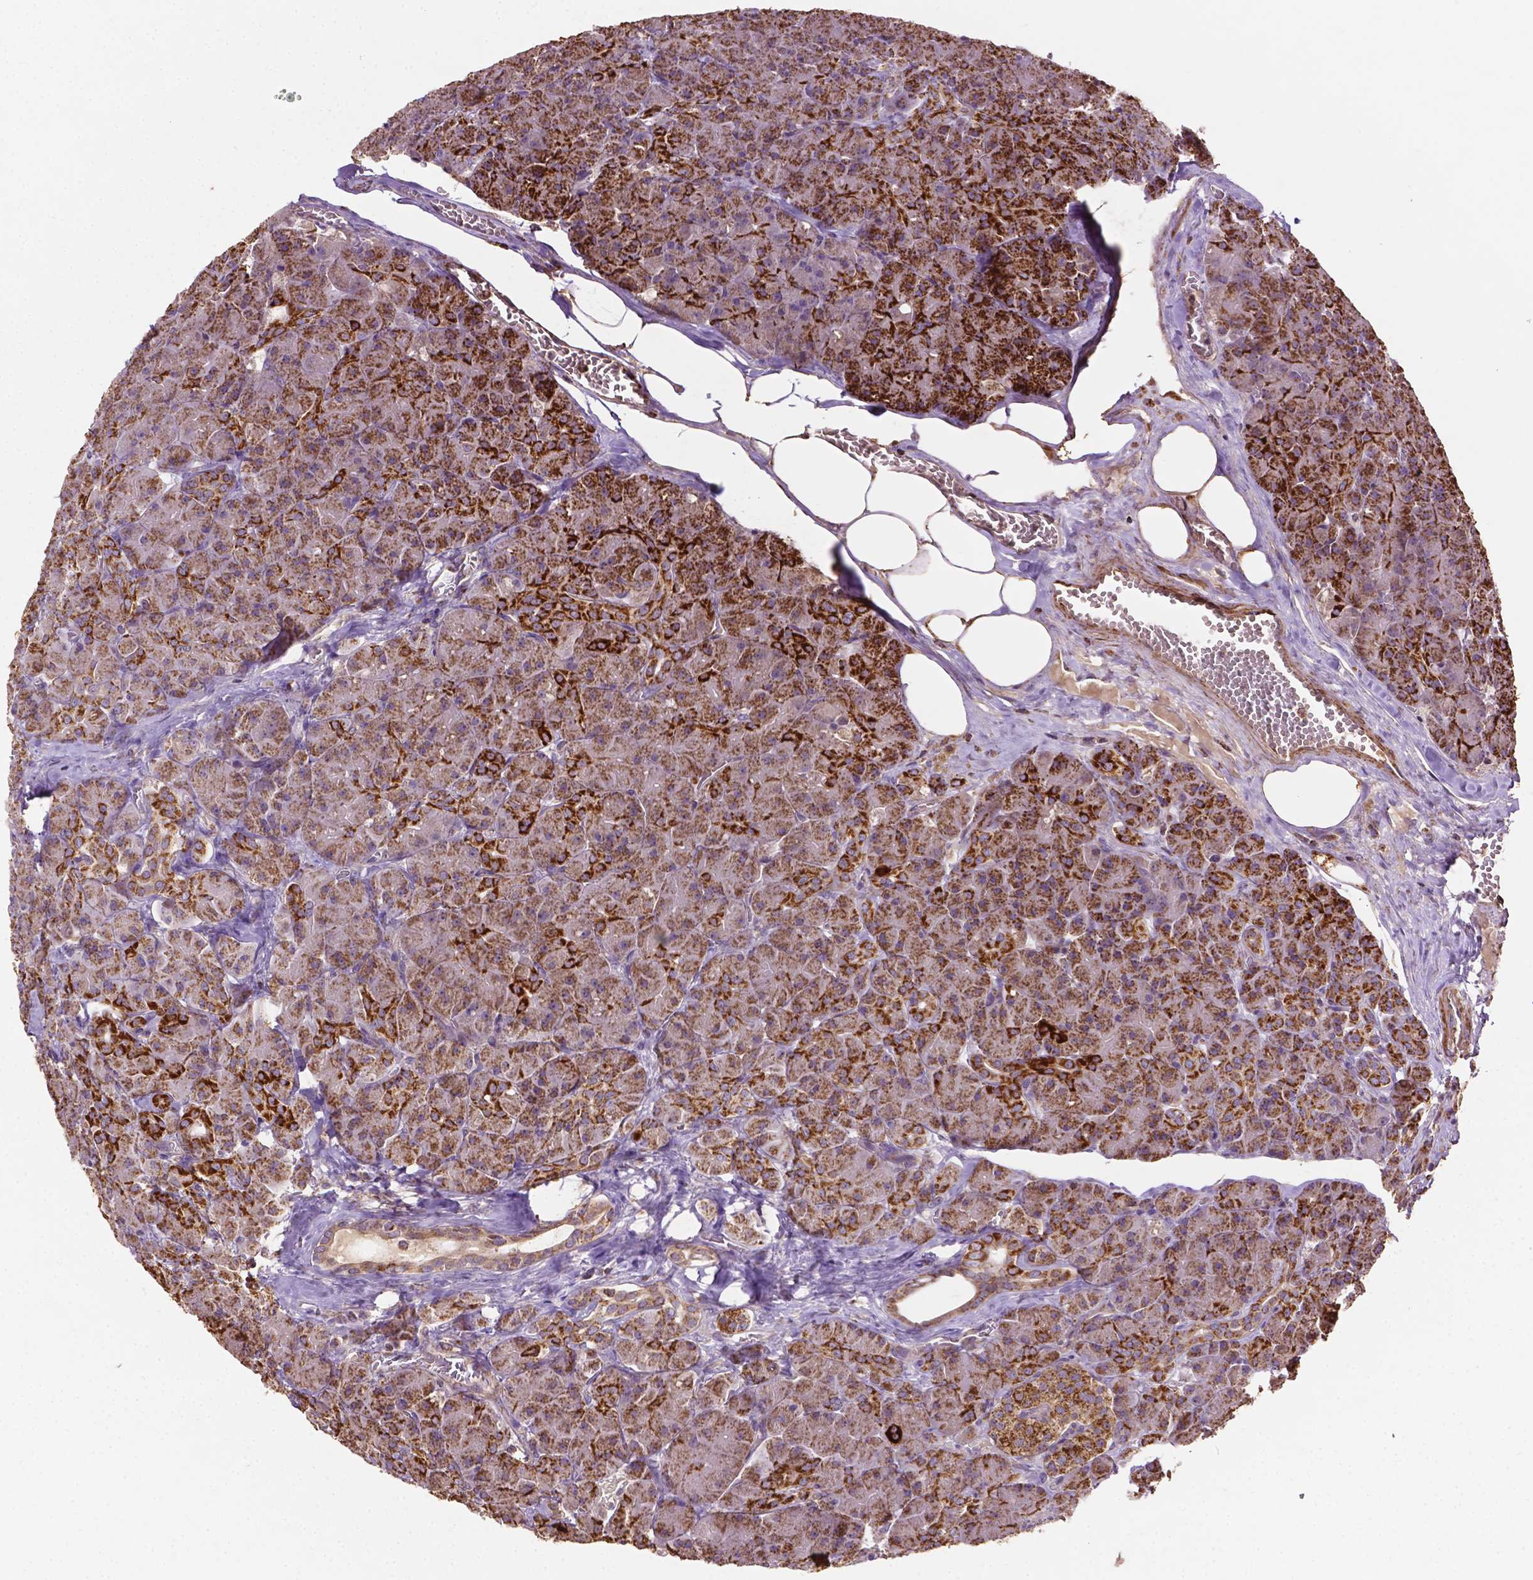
{"staining": {"intensity": "strong", "quantity": "25%-75%", "location": "cytoplasmic/membranous"}, "tissue": "pancreas", "cell_type": "Exocrine glandular cells", "image_type": "normal", "snomed": [{"axis": "morphology", "description": "Normal tissue, NOS"}, {"axis": "topography", "description": "Pancreas"}], "caption": "This histopathology image demonstrates immunohistochemistry staining of unremarkable pancreas, with high strong cytoplasmic/membranous positivity in approximately 25%-75% of exocrine glandular cells.", "gene": "LRR1", "patient": {"sex": "male", "age": 55}}